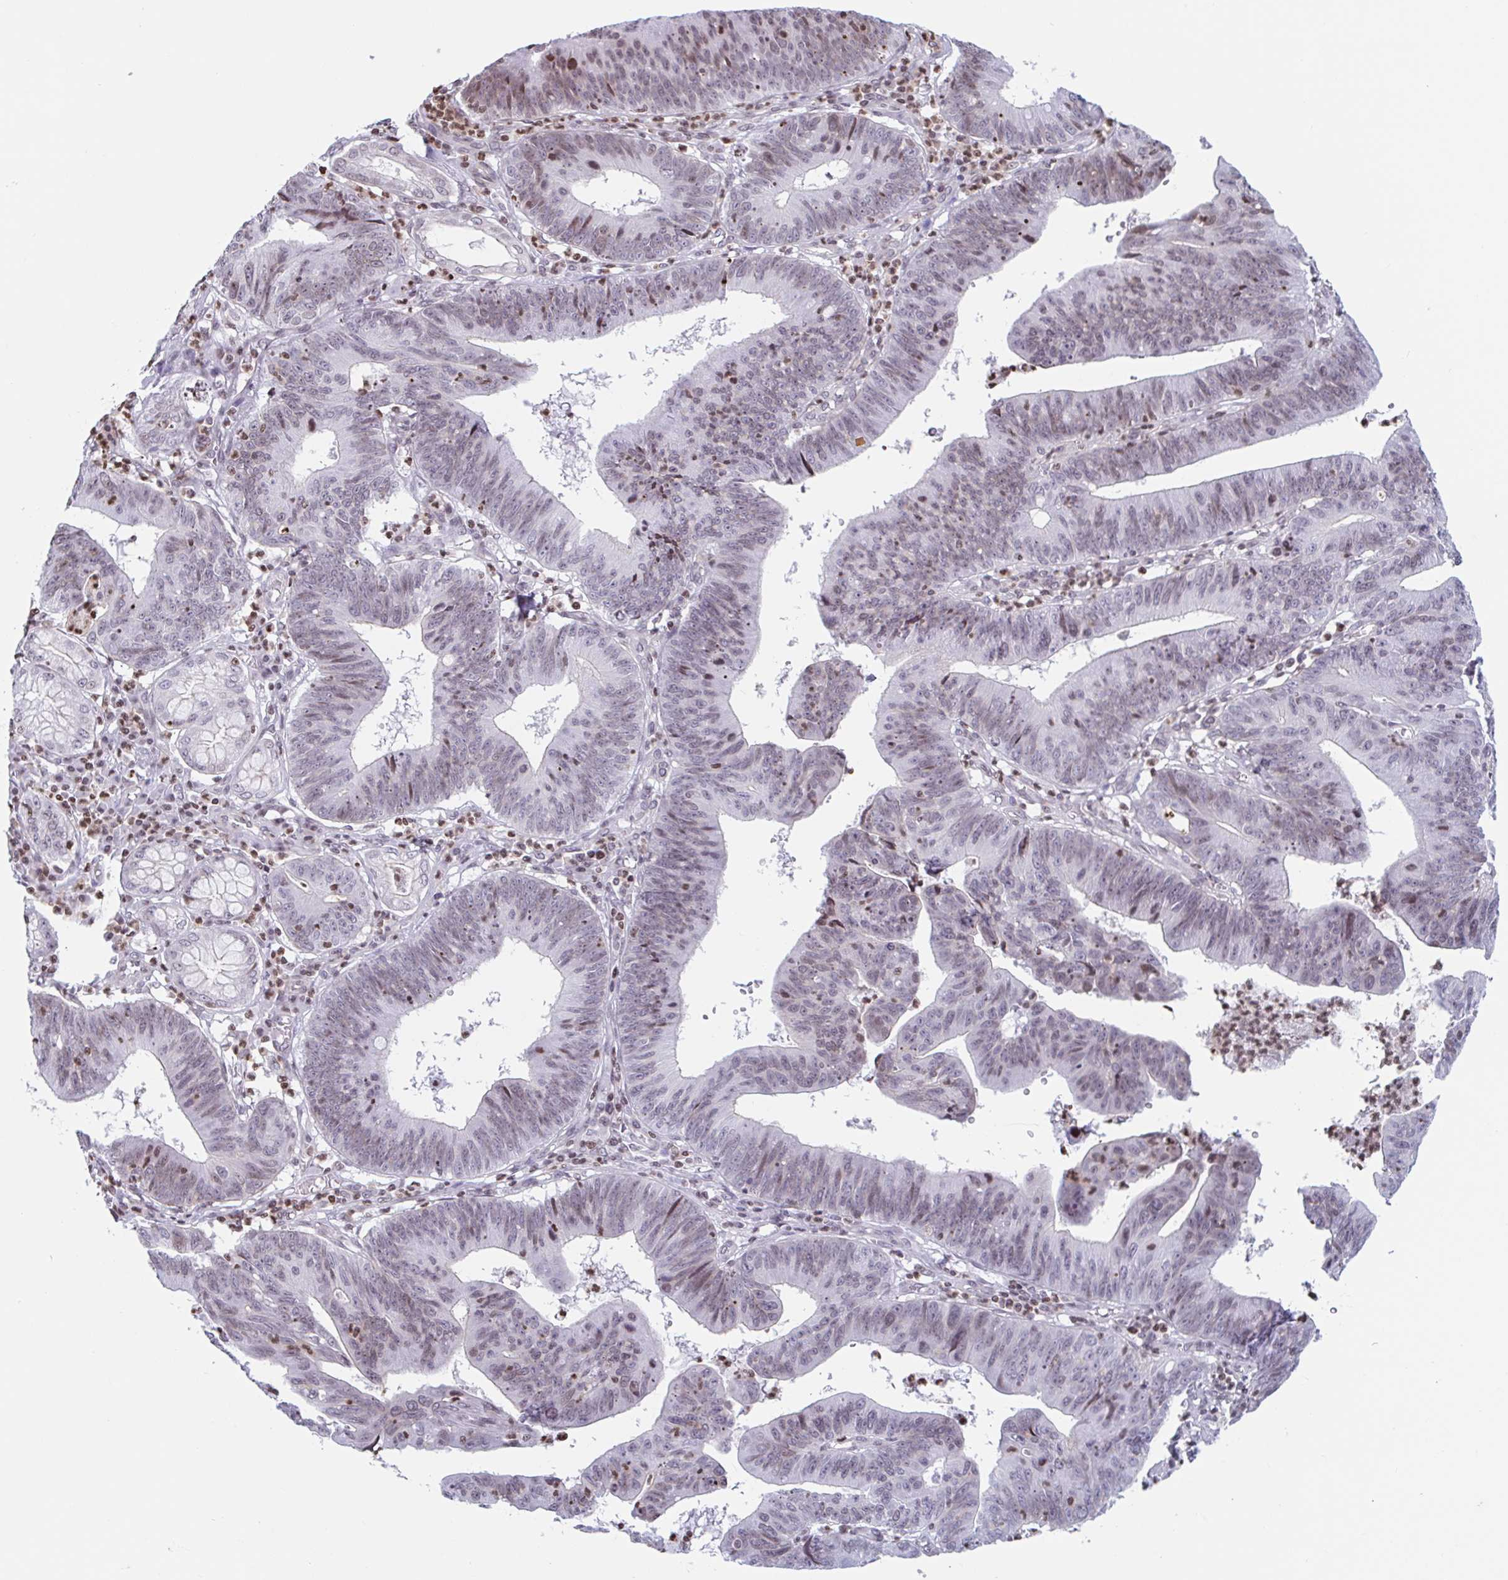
{"staining": {"intensity": "weak", "quantity": ">75%", "location": "nuclear"}, "tissue": "stomach cancer", "cell_type": "Tumor cells", "image_type": "cancer", "snomed": [{"axis": "morphology", "description": "Adenocarcinoma, NOS"}, {"axis": "topography", "description": "Stomach"}], "caption": "Weak nuclear protein positivity is appreciated in about >75% of tumor cells in adenocarcinoma (stomach). (Stains: DAB (3,3'-diaminobenzidine) in brown, nuclei in blue, Microscopy: brightfield microscopy at high magnification).", "gene": "NOL6", "patient": {"sex": "male", "age": 59}}